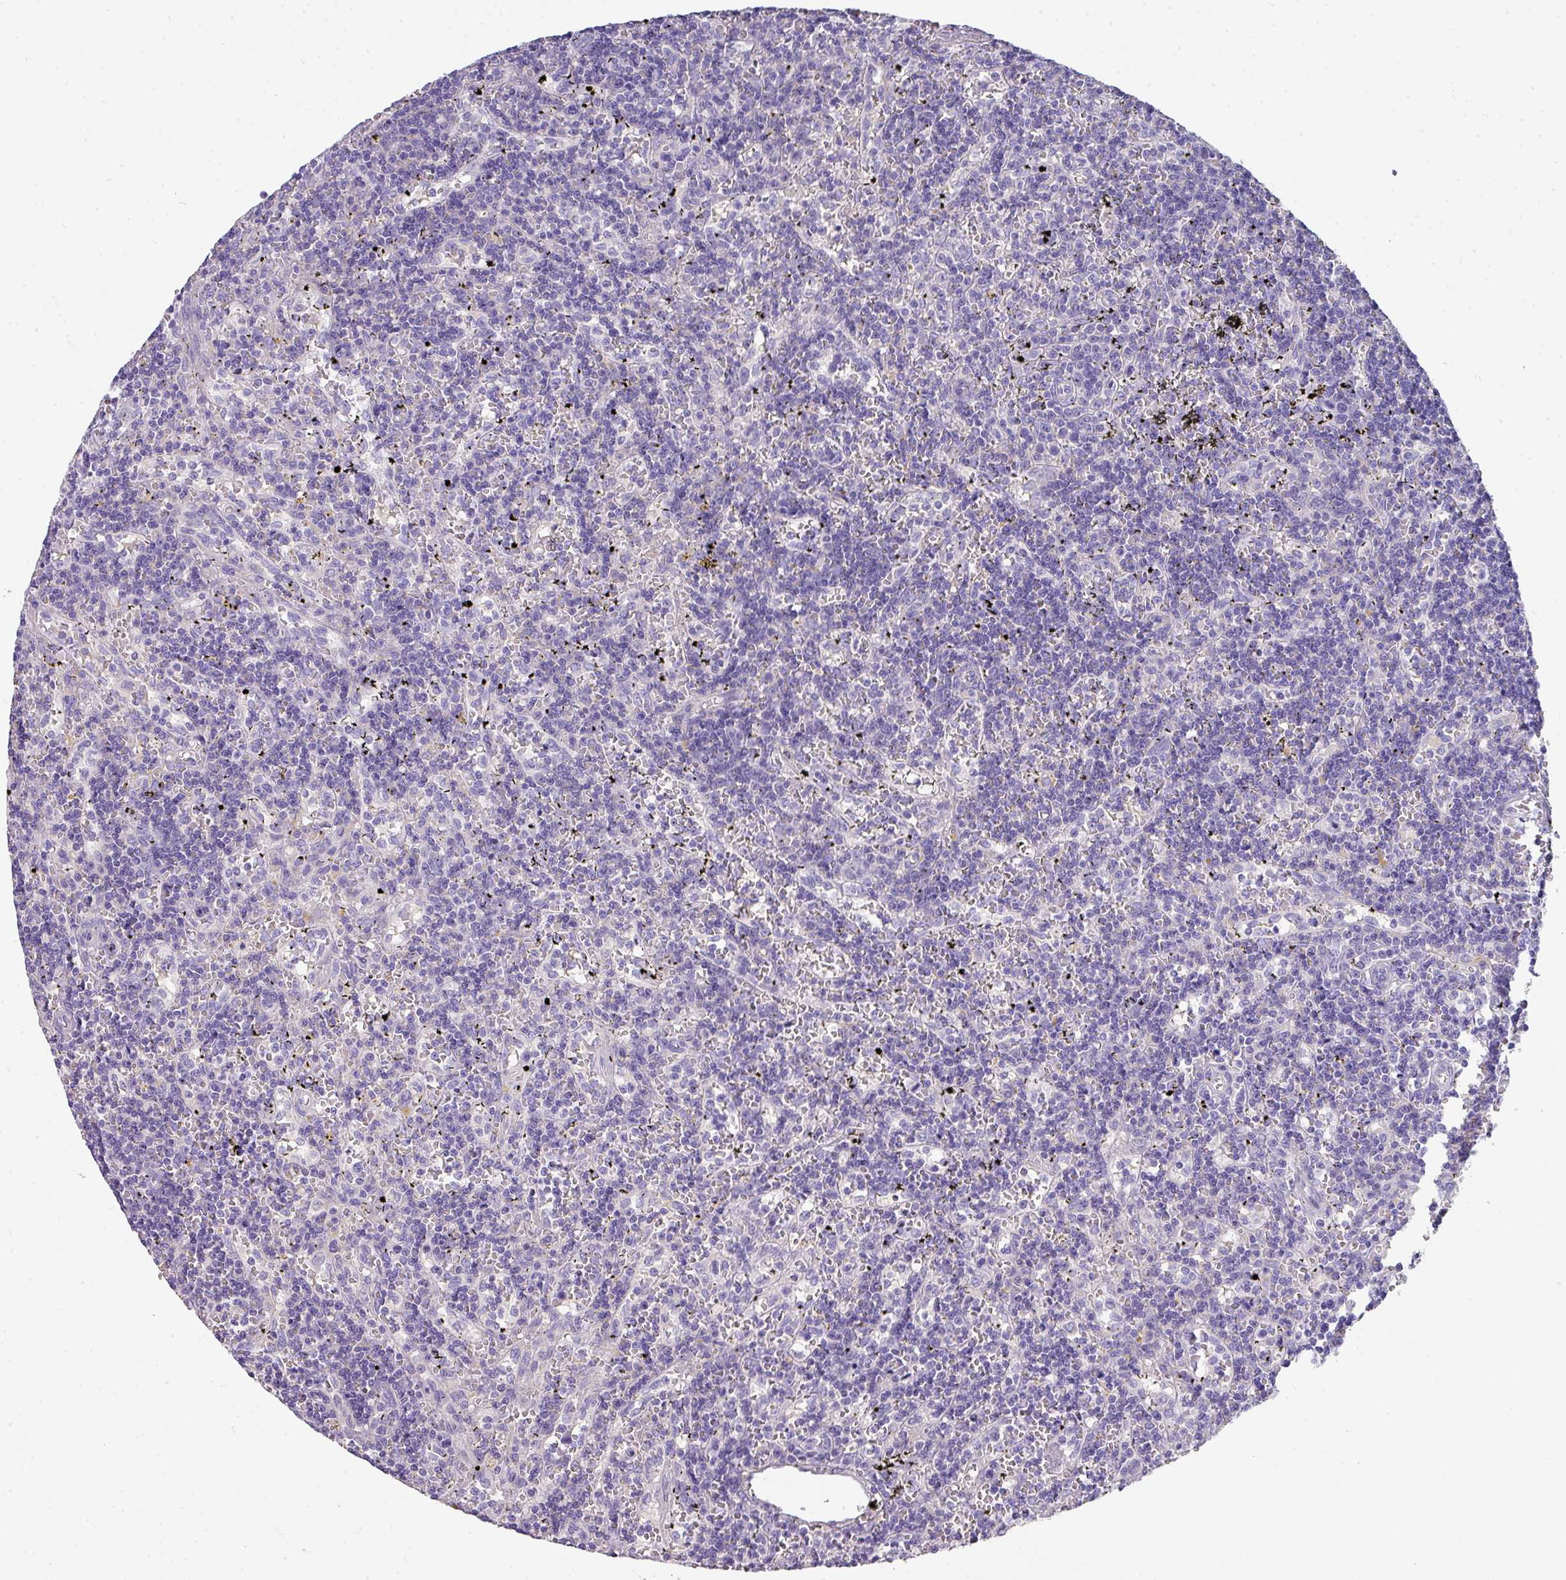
{"staining": {"intensity": "negative", "quantity": "none", "location": "none"}, "tissue": "lymphoma", "cell_type": "Tumor cells", "image_type": "cancer", "snomed": [{"axis": "morphology", "description": "Malignant lymphoma, non-Hodgkin's type, Low grade"}, {"axis": "topography", "description": "Spleen"}], "caption": "The immunohistochemistry histopathology image has no significant expression in tumor cells of low-grade malignant lymphoma, non-Hodgkin's type tissue.", "gene": "GLI4", "patient": {"sex": "male", "age": 60}}